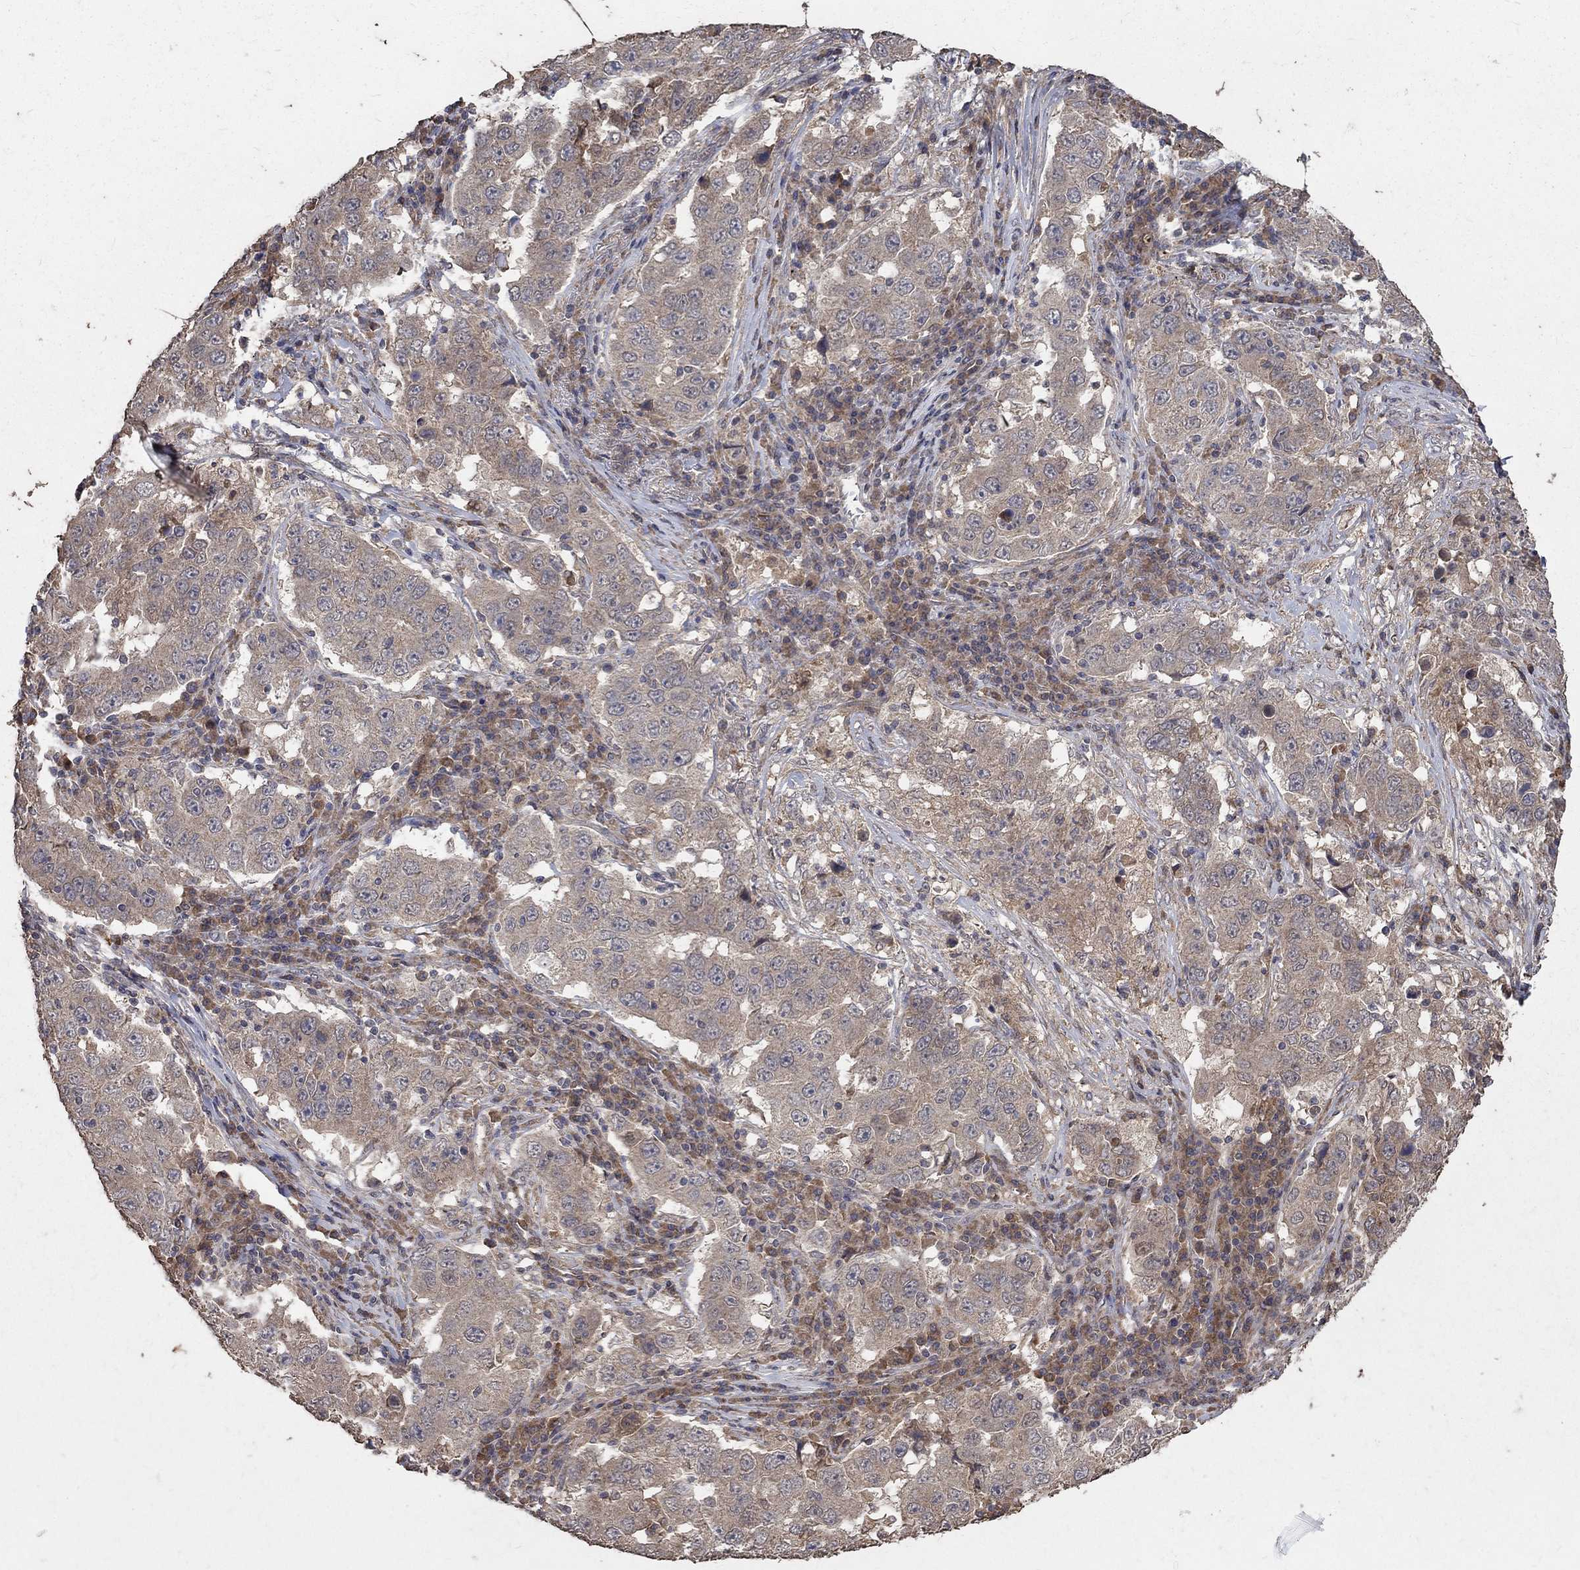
{"staining": {"intensity": "weak", "quantity": "25%-75%", "location": "cytoplasmic/membranous"}, "tissue": "lung cancer", "cell_type": "Tumor cells", "image_type": "cancer", "snomed": [{"axis": "morphology", "description": "Adenocarcinoma, NOS"}, {"axis": "topography", "description": "Lung"}], "caption": "A micrograph of lung cancer stained for a protein demonstrates weak cytoplasmic/membranous brown staining in tumor cells.", "gene": "C17orf75", "patient": {"sex": "male", "age": 73}}